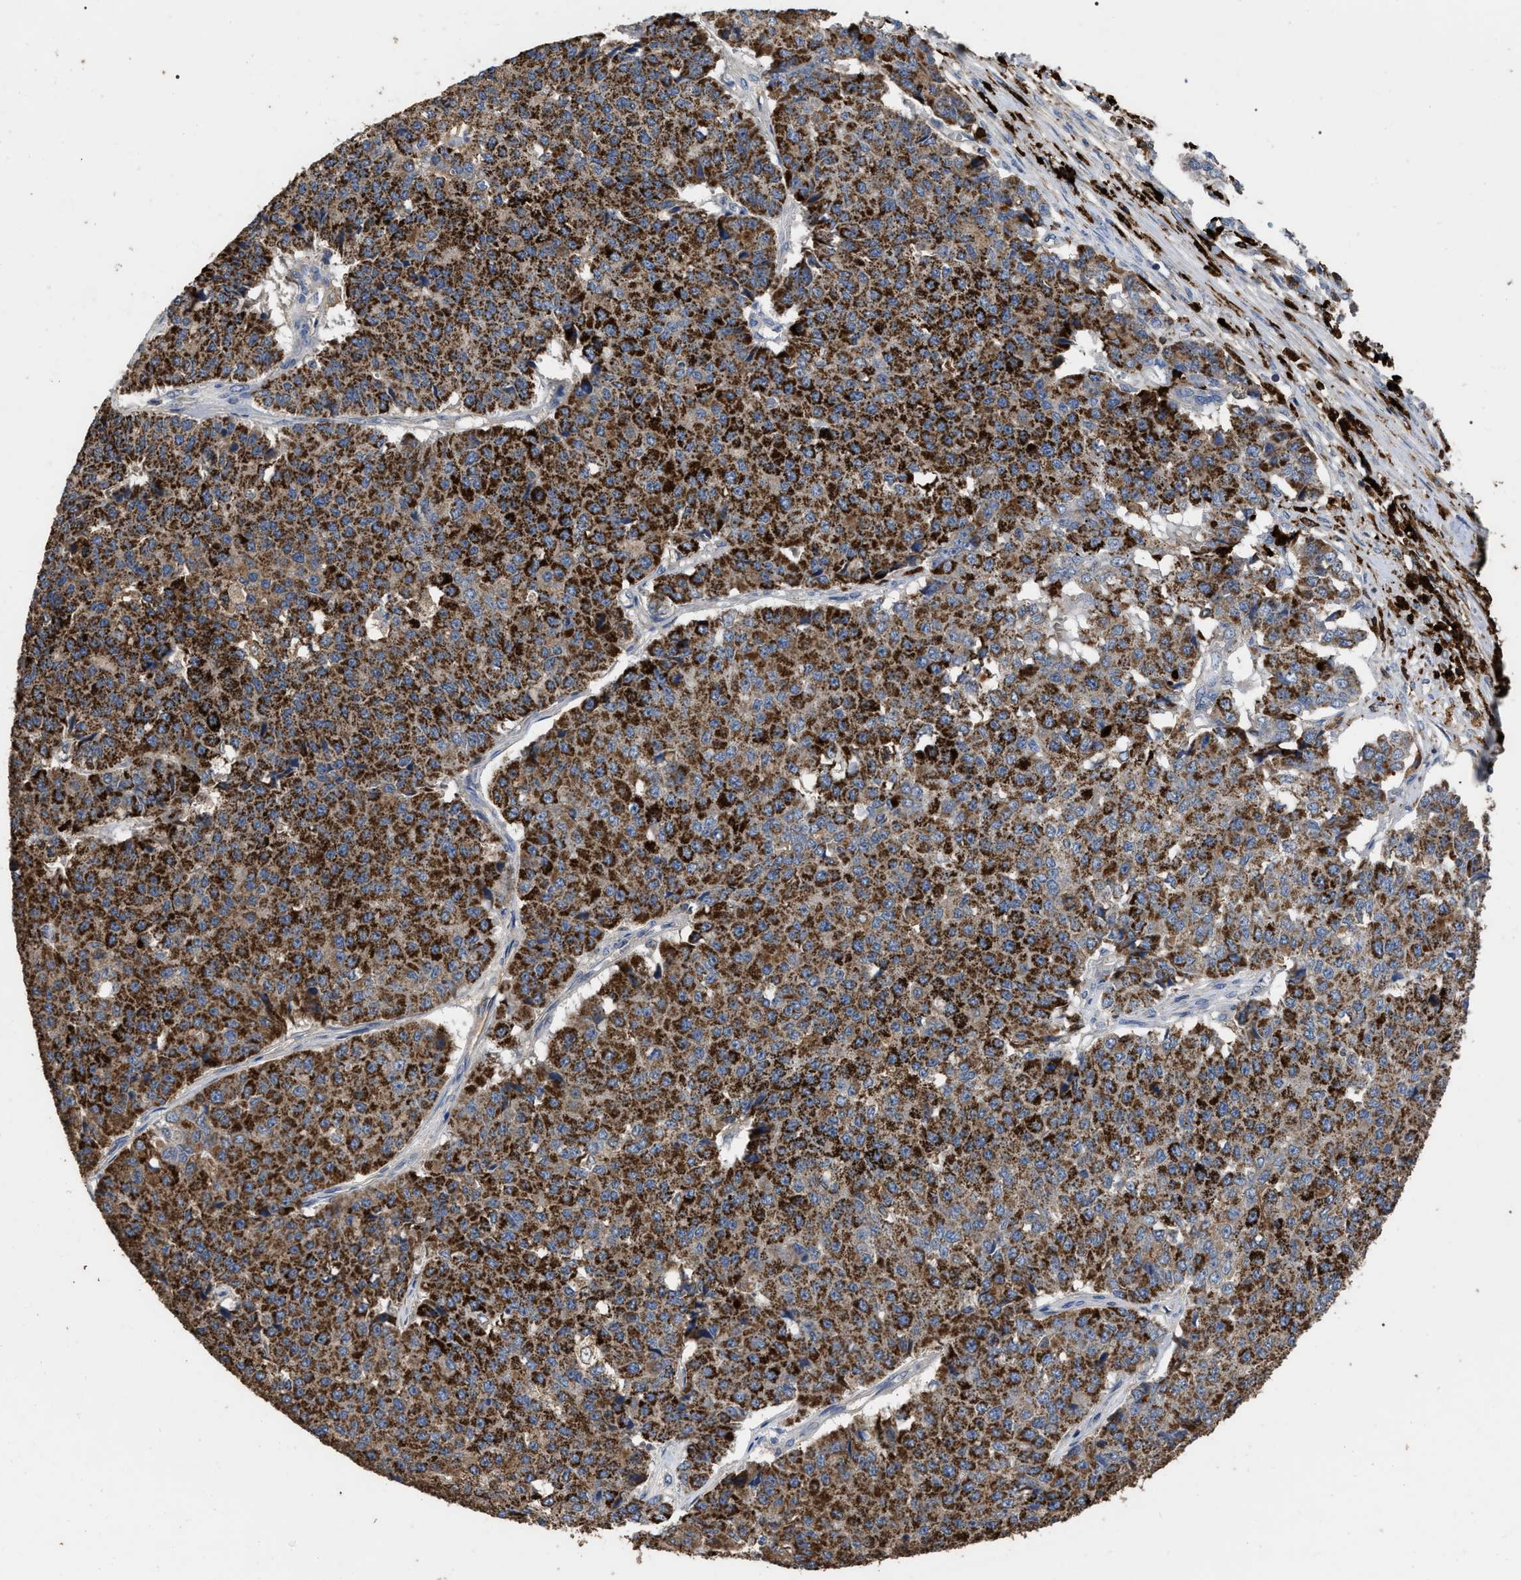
{"staining": {"intensity": "strong", "quantity": ">75%", "location": "cytoplasmic/membranous"}, "tissue": "pancreatic cancer", "cell_type": "Tumor cells", "image_type": "cancer", "snomed": [{"axis": "morphology", "description": "Adenocarcinoma, NOS"}, {"axis": "topography", "description": "Pancreas"}], "caption": "Pancreatic adenocarcinoma stained for a protein shows strong cytoplasmic/membranous positivity in tumor cells.", "gene": "GPR179", "patient": {"sex": "male", "age": 50}}